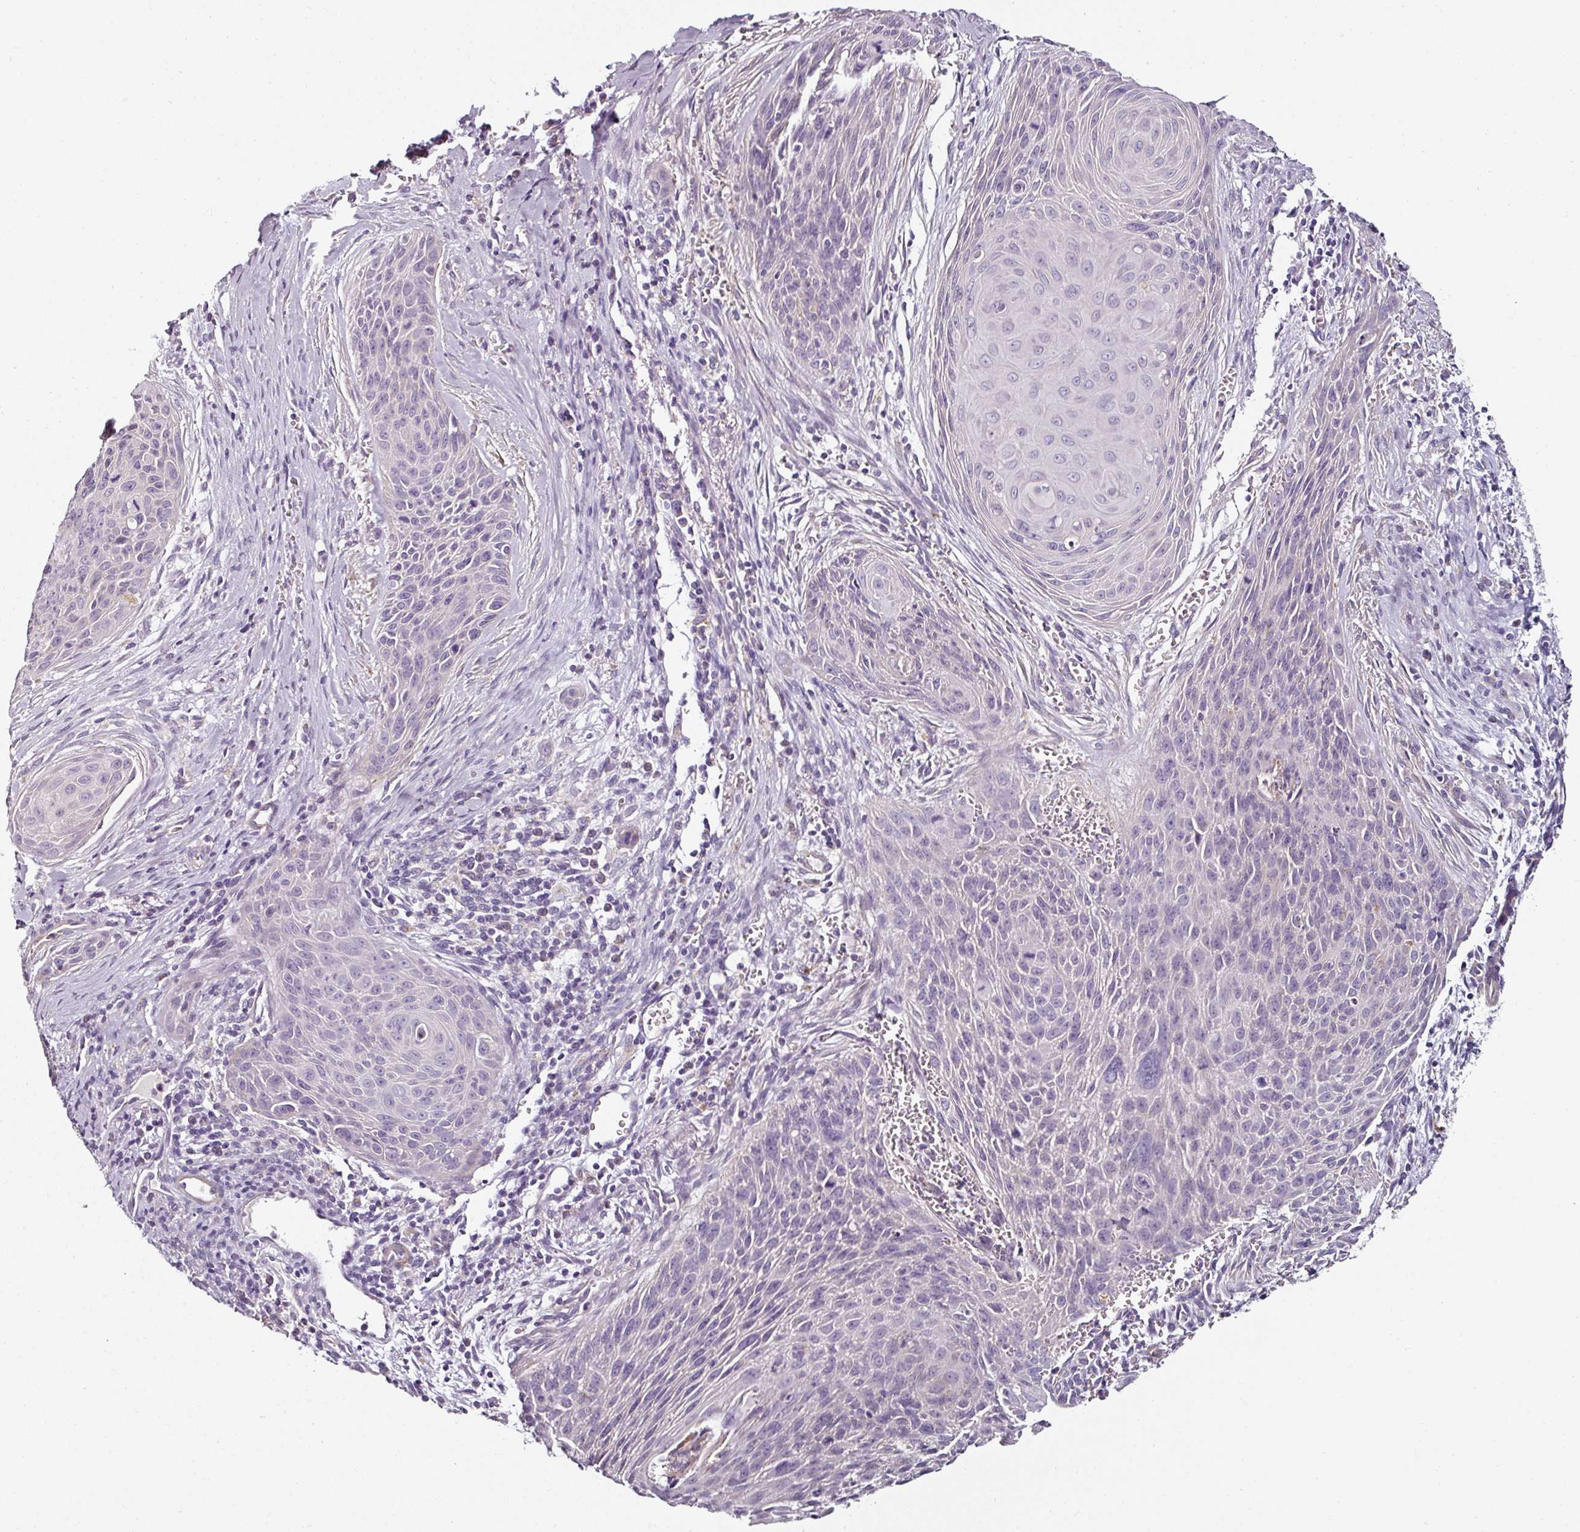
{"staining": {"intensity": "negative", "quantity": "none", "location": "none"}, "tissue": "cervical cancer", "cell_type": "Tumor cells", "image_type": "cancer", "snomed": [{"axis": "morphology", "description": "Squamous cell carcinoma, NOS"}, {"axis": "topography", "description": "Cervix"}], "caption": "A high-resolution histopathology image shows immunohistochemistry (IHC) staining of cervical cancer, which displays no significant staining in tumor cells. (Stains: DAB (3,3'-diaminobenzidine) immunohistochemistry with hematoxylin counter stain, Microscopy: brightfield microscopy at high magnification).", "gene": "CAP2", "patient": {"sex": "female", "age": 55}}